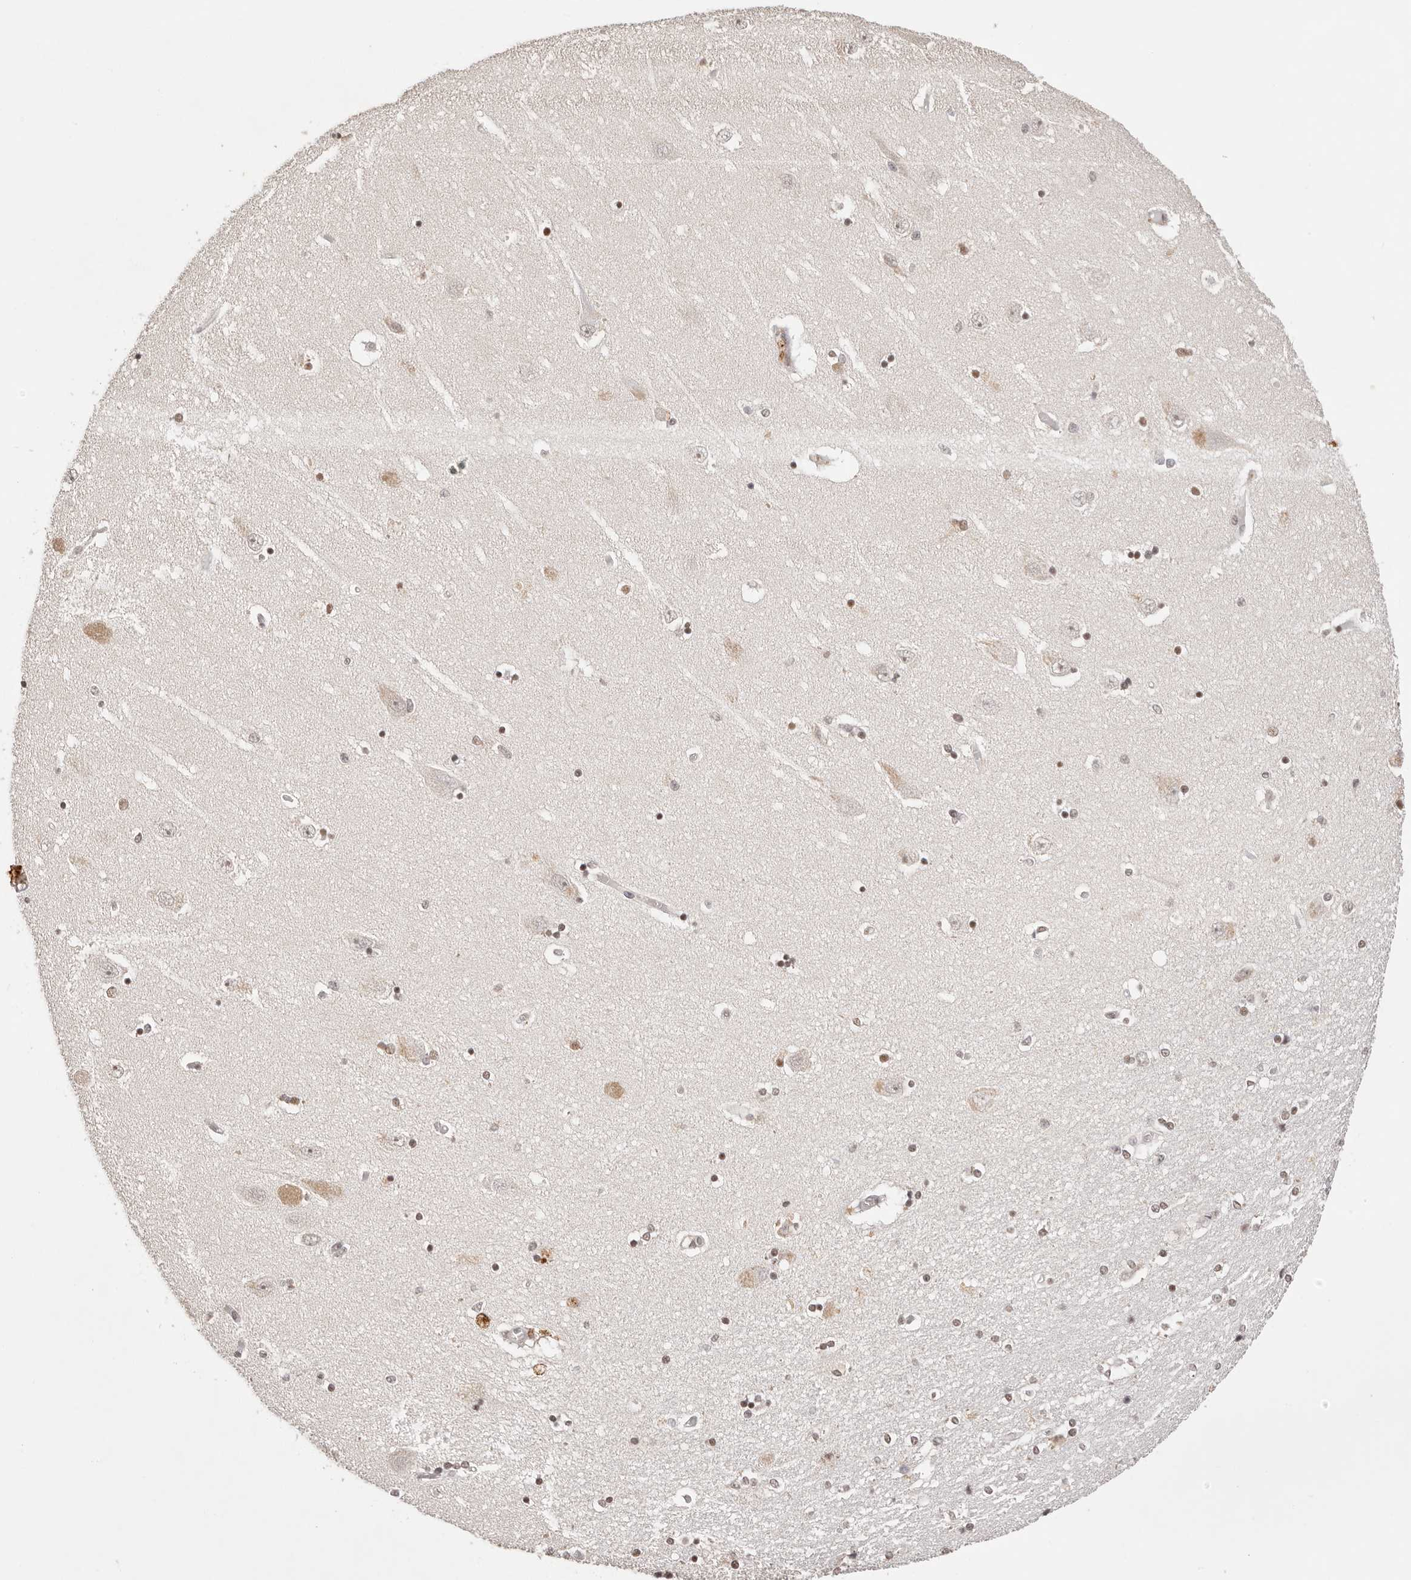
{"staining": {"intensity": "strong", "quantity": "25%-75%", "location": "nuclear"}, "tissue": "hippocampus", "cell_type": "Glial cells", "image_type": "normal", "snomed": [{"axis": "morphology", "description": "Normal tissue, NOS"}, {"axis": "topography", "description": "Hippocampus"}], "caption": "A high amount of strong nuclear positivity is identified in about 25%-75% of glial cells in benign hippocampus. (brown staining indicates protein expression, while blue staining denotes nuclei).", "gene": "RFC3", "patient": {"sex": "female", "age": 54}}